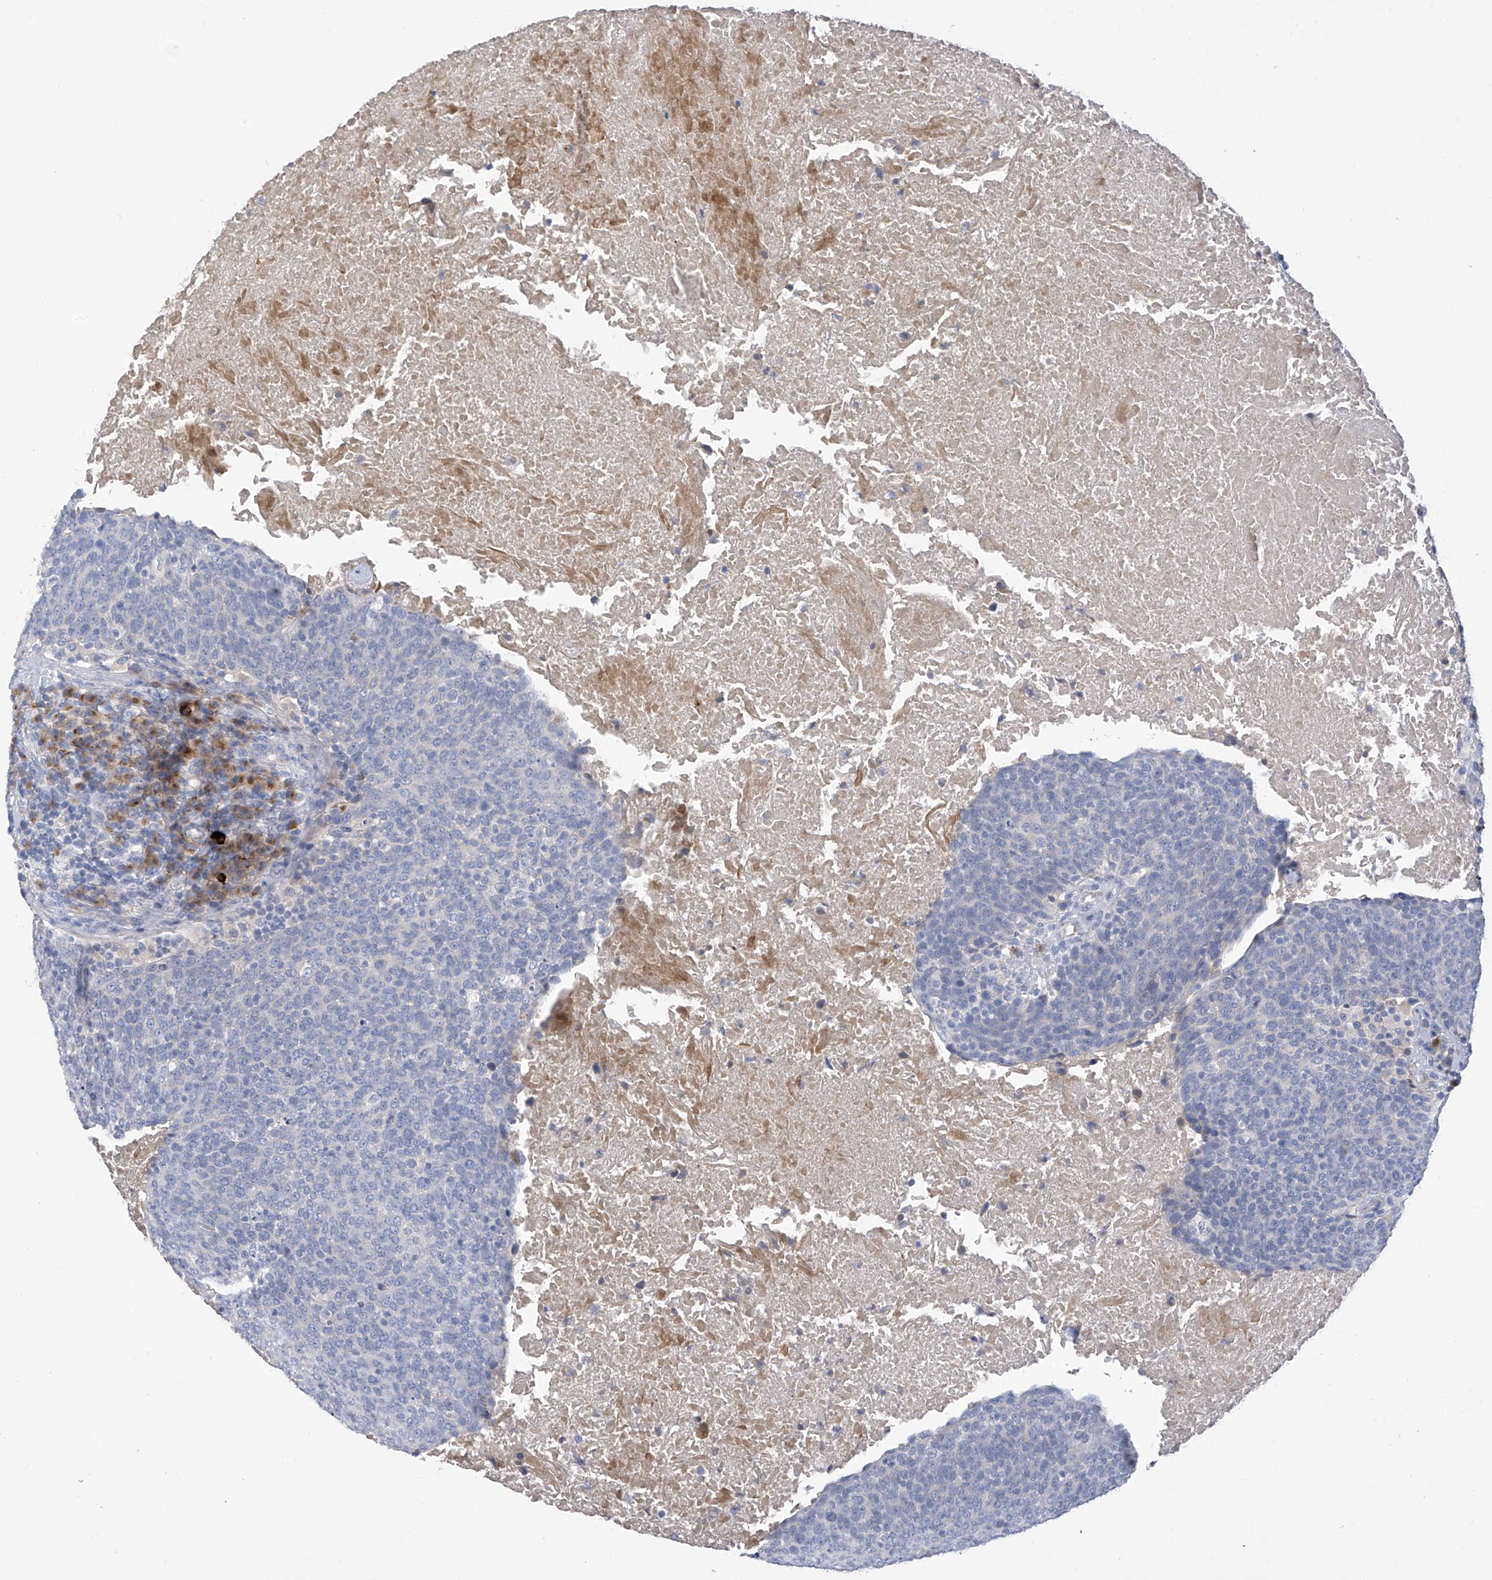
{"staining": {"intensity": "negative", "quantity": "none", "location": "none"}, "tissue": "head and neck cancer", "cell_type": "Tumor cells", "image_type": "cancer", "snomed": [{"axis": "morphology", "description": "Squamous cell carcinoma, NOS"}, {"axis": "morphology", "description": "Squamous cell carcinoma, metastatic, NOS"}, {"axis": "topography", "description": "Lymph node"}, {"axis": "topography", "description": "Head-Neck"}], "caption": "High power microscopy micrograph of an IHC micrograph of head and neck cancer (metastatic squamous cell carcinoma), revealing no significant positivity in tumor cells.", "gene": "SLCO4A1", "patient": {"sex": "male", "age": 62}}